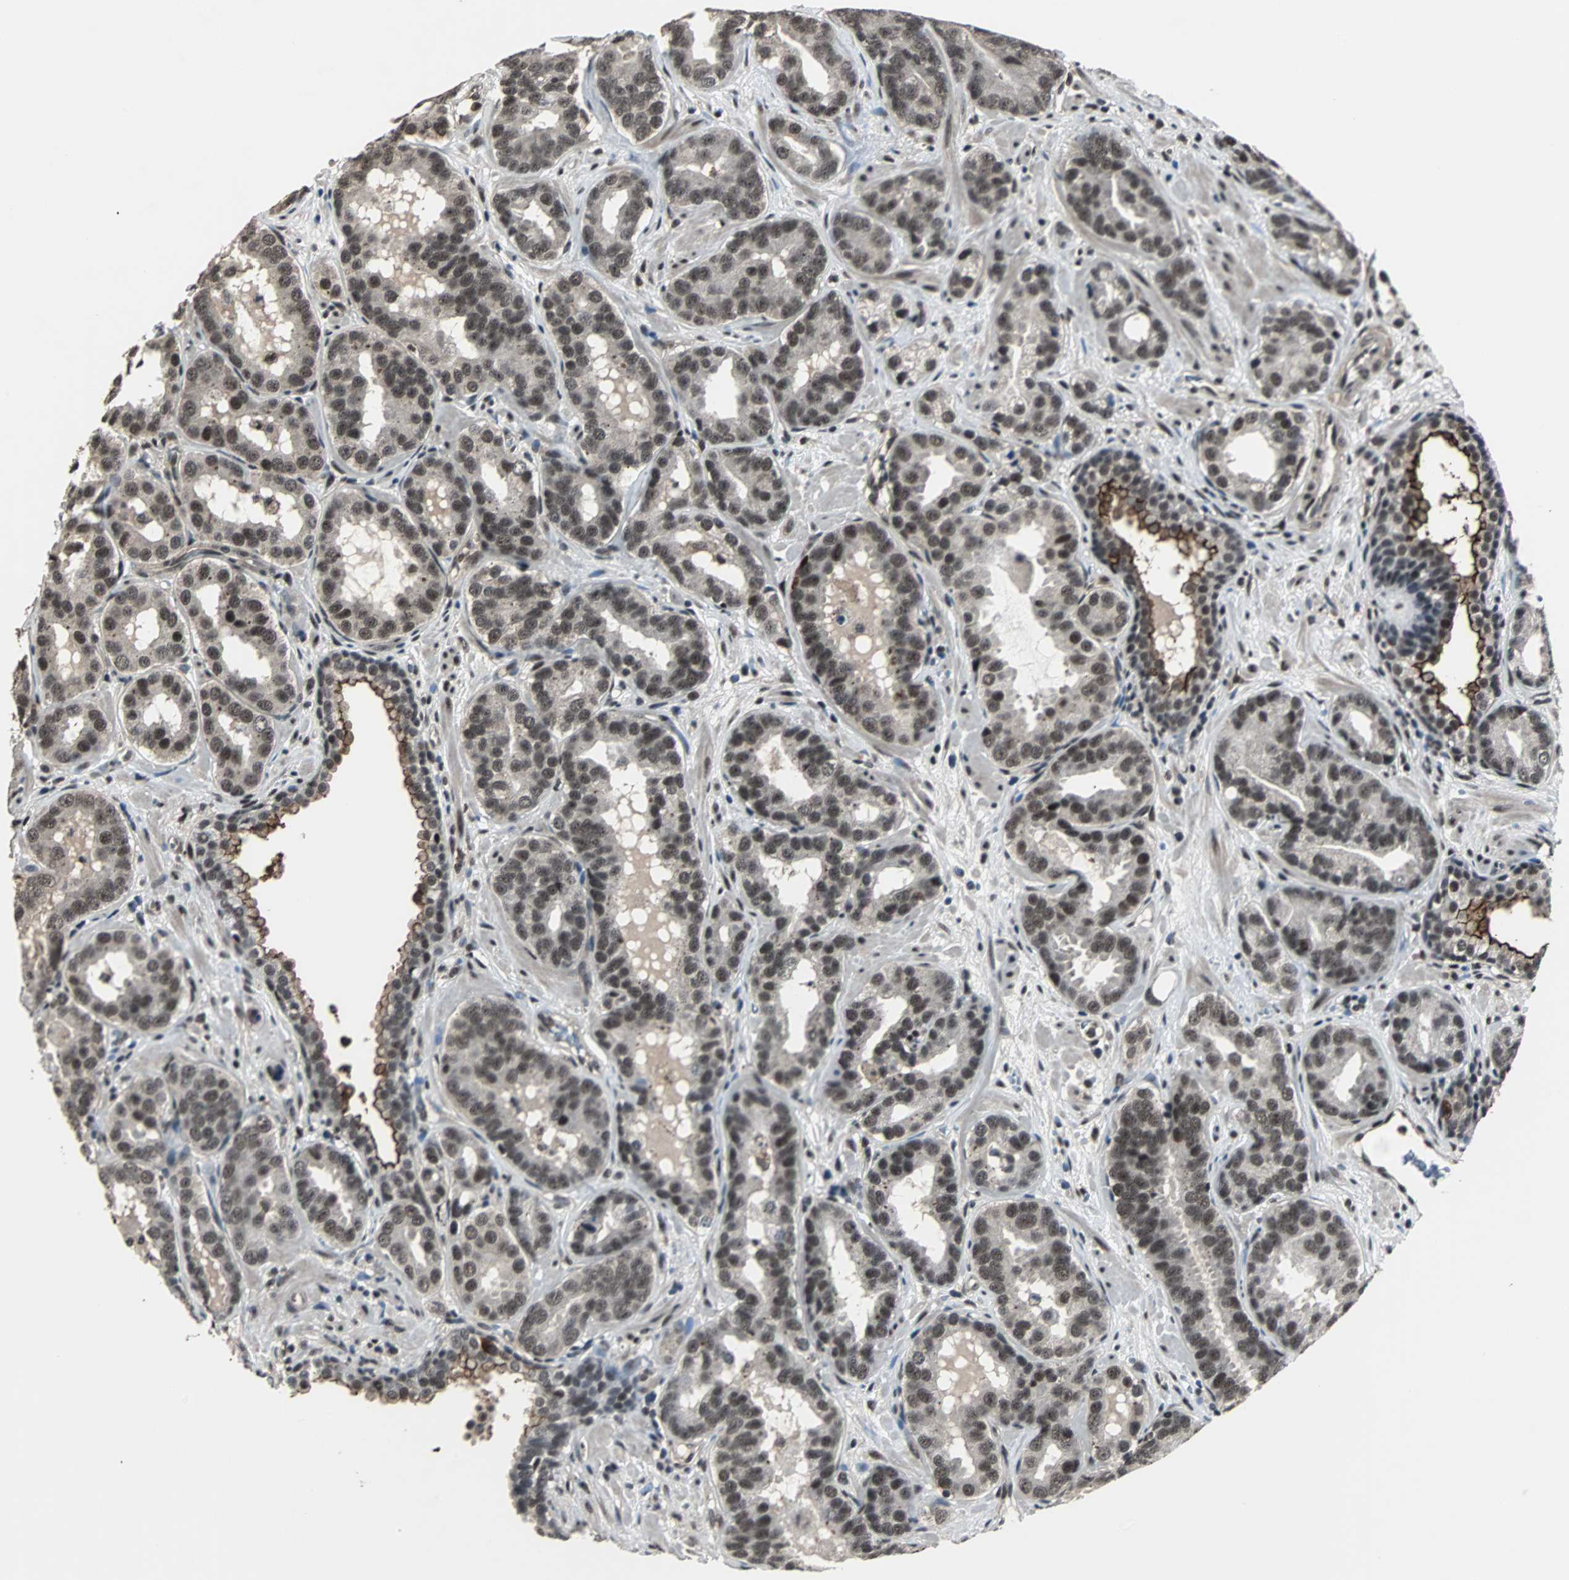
{"staining": {"intensity": "moderate", "quantity": ">75%", "location": "cytoplasmic/membranous,nuclear"}, "tissue": "prostate cancer", "cell_type": "Tumor cells", "image_type": "cancer", "snomed": [{"axis": "morphology", "description": "Adenocarcinoma, Low grade"}, {"axis": "topography", "description": "Prostate"}], "caption": "The micrograph displays a brown stain indicating the presence of a protein in the cytoplasmic/membranous and nuclear of tumor cells in low-grade adenocarcinoma (prostate).", "gene": "MKX", "patient": {"sex": "male", "age": 59}}